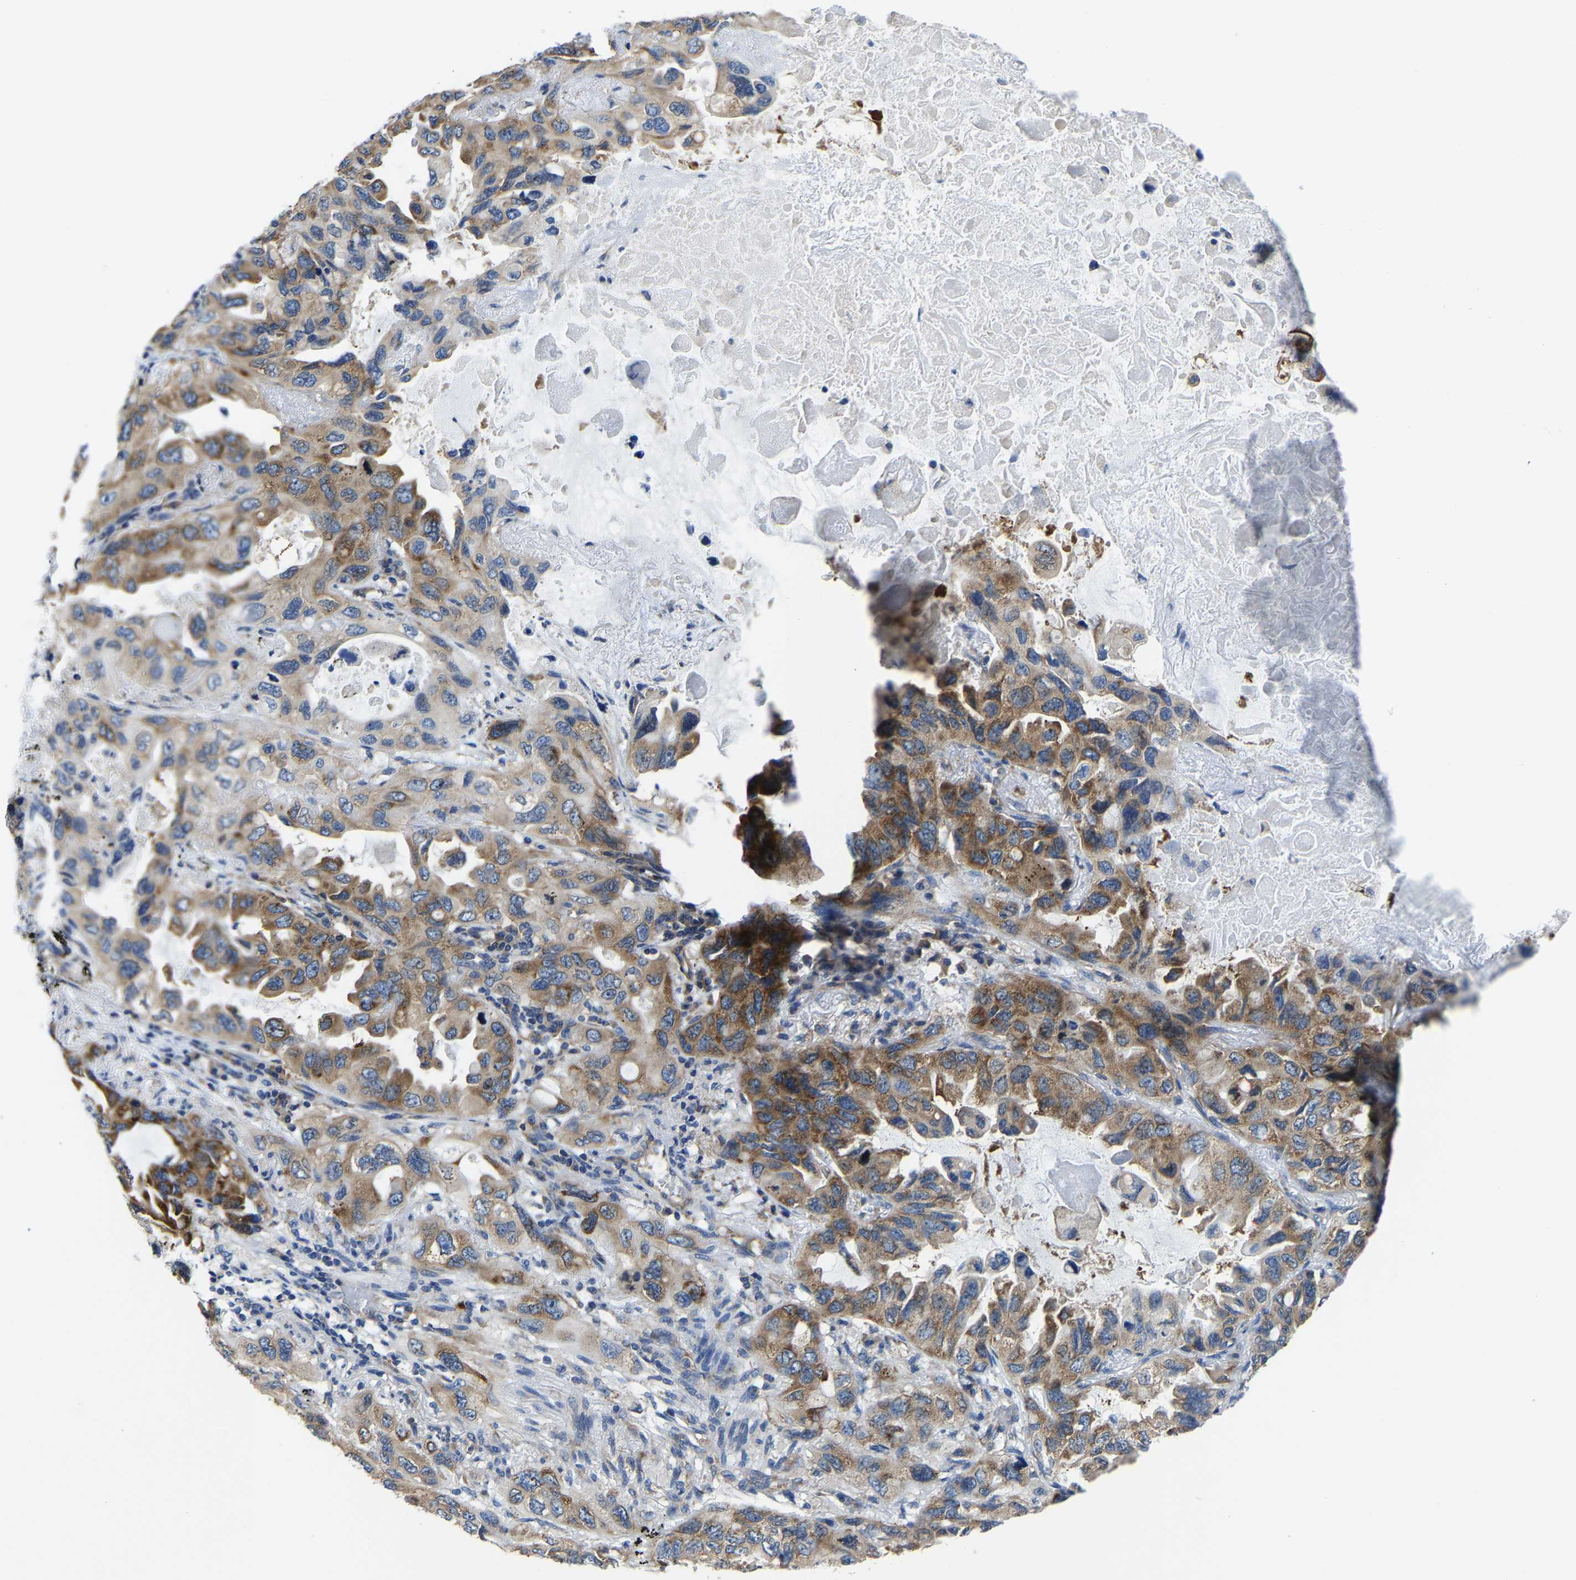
{"staining": {"intensity": "moderate", "quantity": ">75%", "location": "cytoplasmic/membranous"}, "tissue": "lung cancer", "cell_type": "Tumor cells", "image_type": "cancer", "snomed": [{"axis": "morphology", "description": "Squamous cell carcinoma, NOS"}, {"axis": "topography", "description": "Lung"}], "caption": "Protein staining displays moderate cytoplasmic/membranous expression in approximately >75% of tumor cells in squamous cell carcinoma (lung). (DAB (3,3'-diaminobenzidine) IHC with brightfield microscopy, high magnification).", "gene": "G3BP2", "patient": {"sex": "female", "age": 73}}